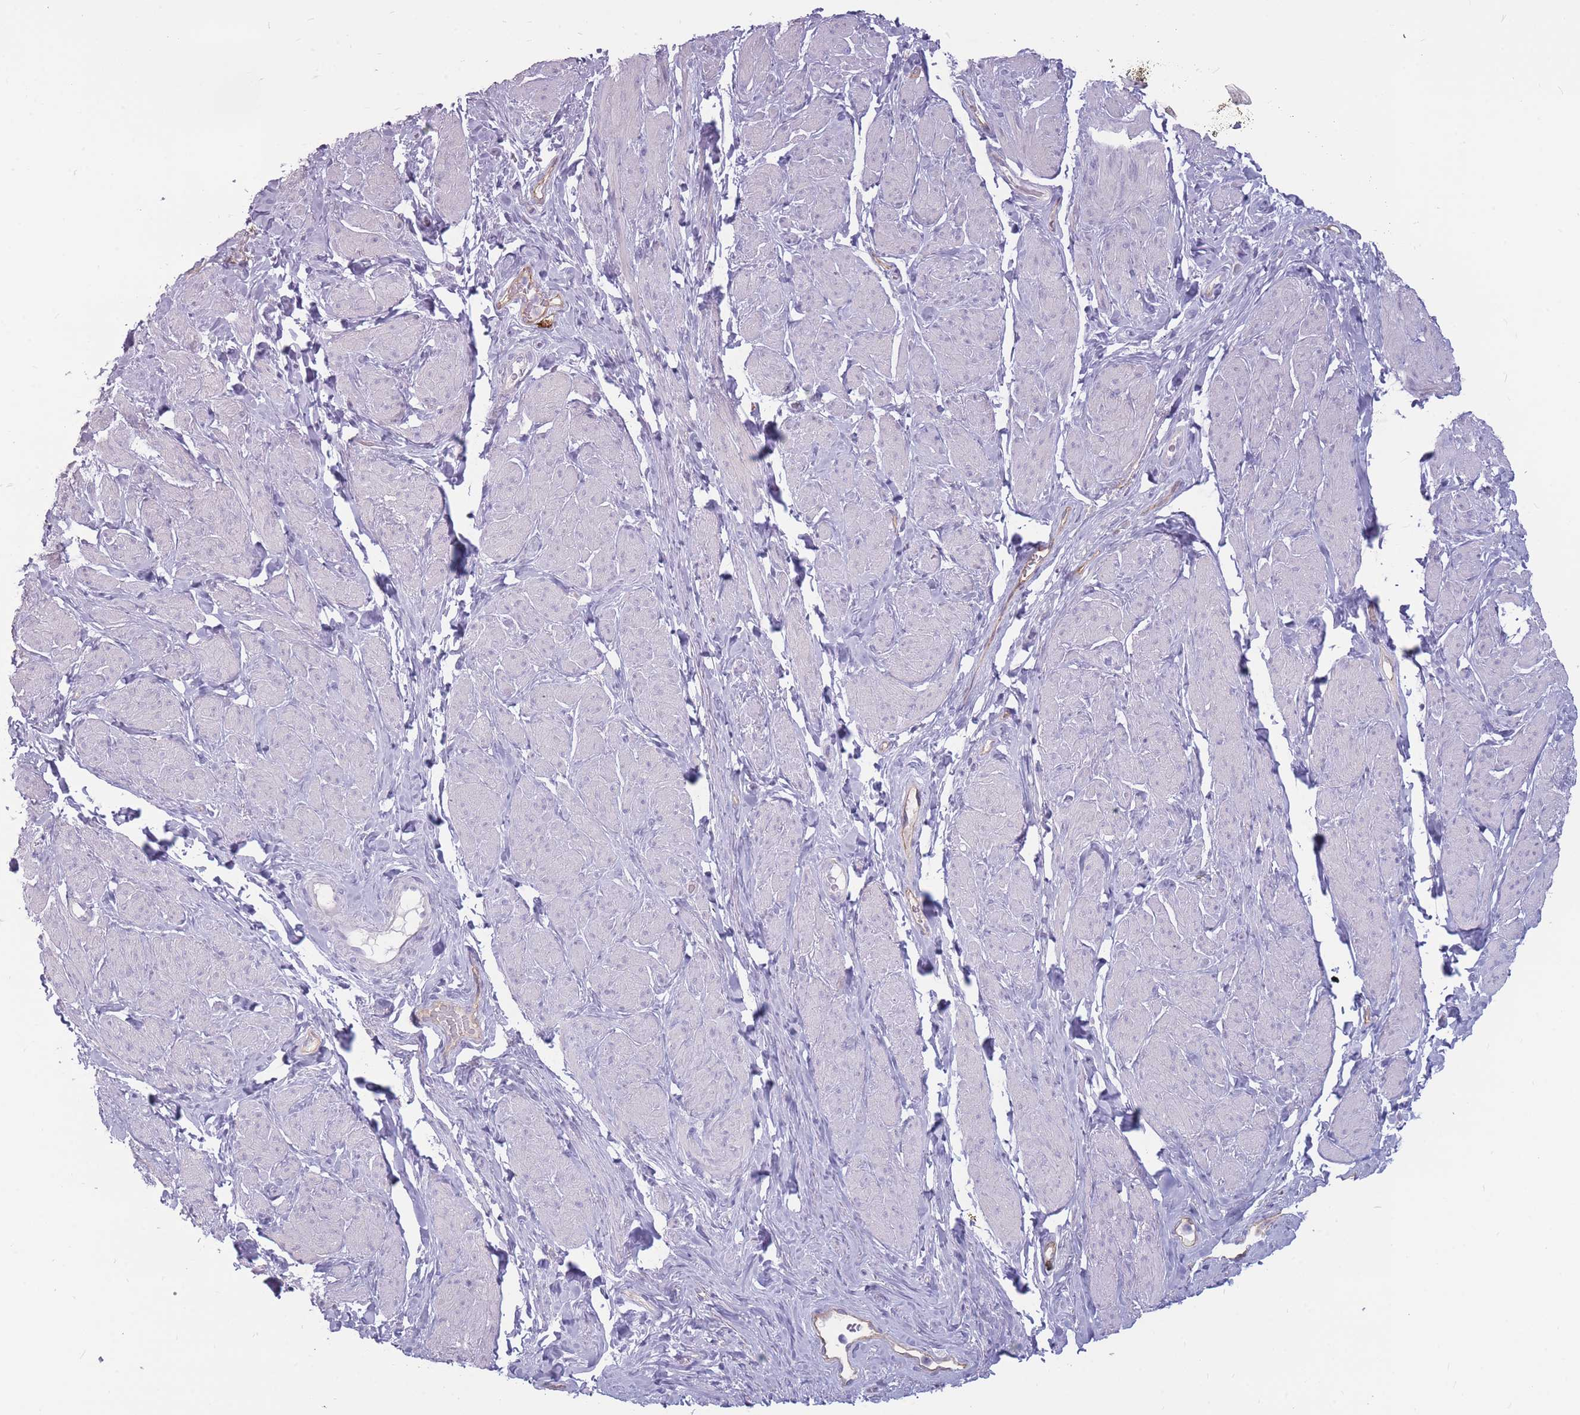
{"staining": {"intensity": "negative", "quantity": "none", "location": "none"}, "tissue": "smooth muscle", "cell_type": "Smooth muscle cells", "image_type": "normal", "snomed": [{"axis": "morphology", "description": "Normal tissue, NOS"}, {"axis": "topography", "description": "Smooth muscle"}, {"axis": "topography", "description": "Peripheral nerve tissue"}], "caption": "DAB immunohistochemical staining of benign human smooth muscle exhibits no significant expression in smooth muscle cells.", "gene": "GNA11", "patient": {"sex": "male", "age": 69}}